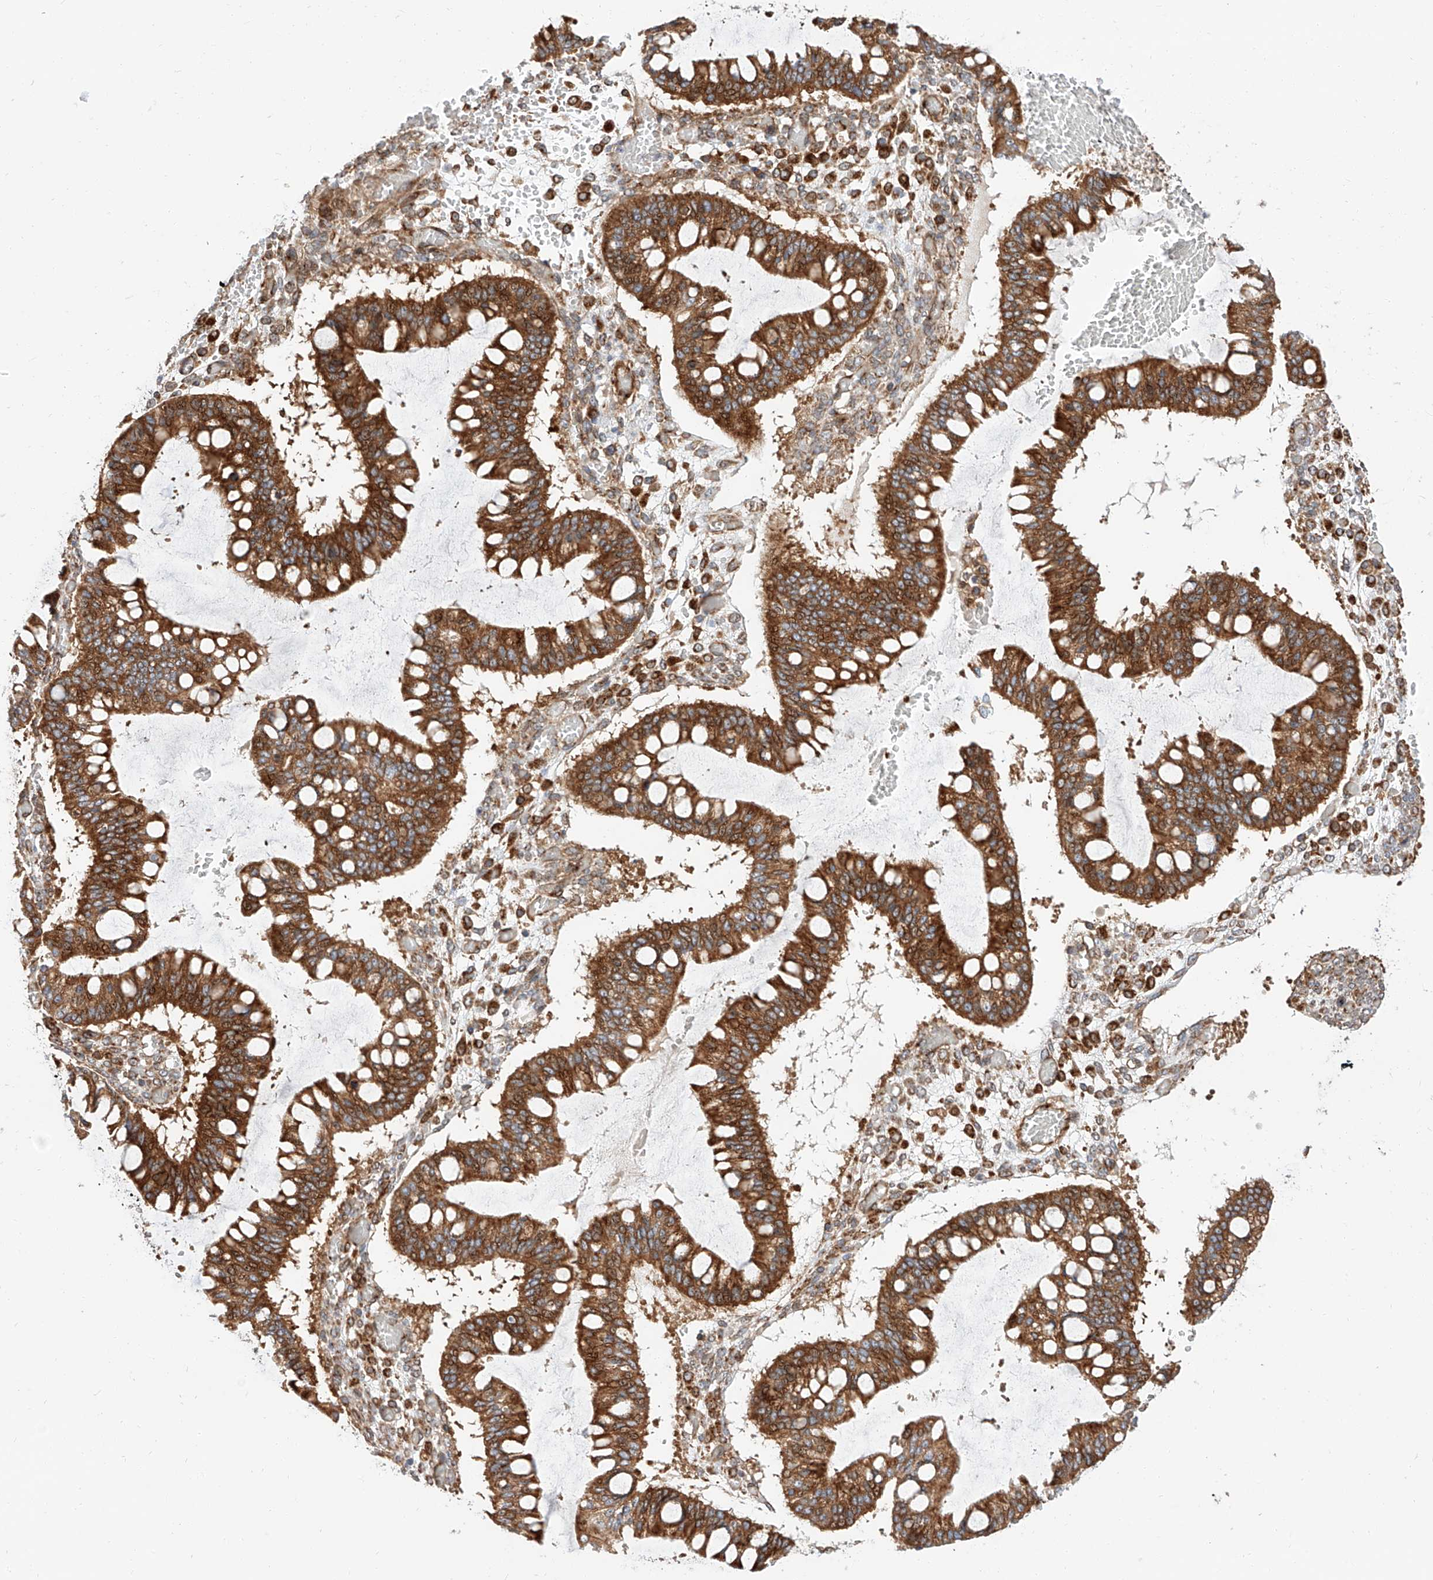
{"staining": {"intensity": "strong", "quantity": ">75%", "location": "cytoplasmic/membranous"}, "tissue": "ovarian cancer", "cell_type": "Tumor cells", "image_type": "cancer", "snomed": [{"axis": "morphology", "description": "Cystadenocarcinoma, mucinous, NOS"}, {"axis": "topography", "description": "Ovary"}], "caption": "A brown stain highlights strong cytoplasmic/membranous staining of a protein in ovarian cancer (mucinous cystadenocarcinoma) tumor cells.", "gene": "ISCA2", "patient": {"sex": "female", "age": 73}}